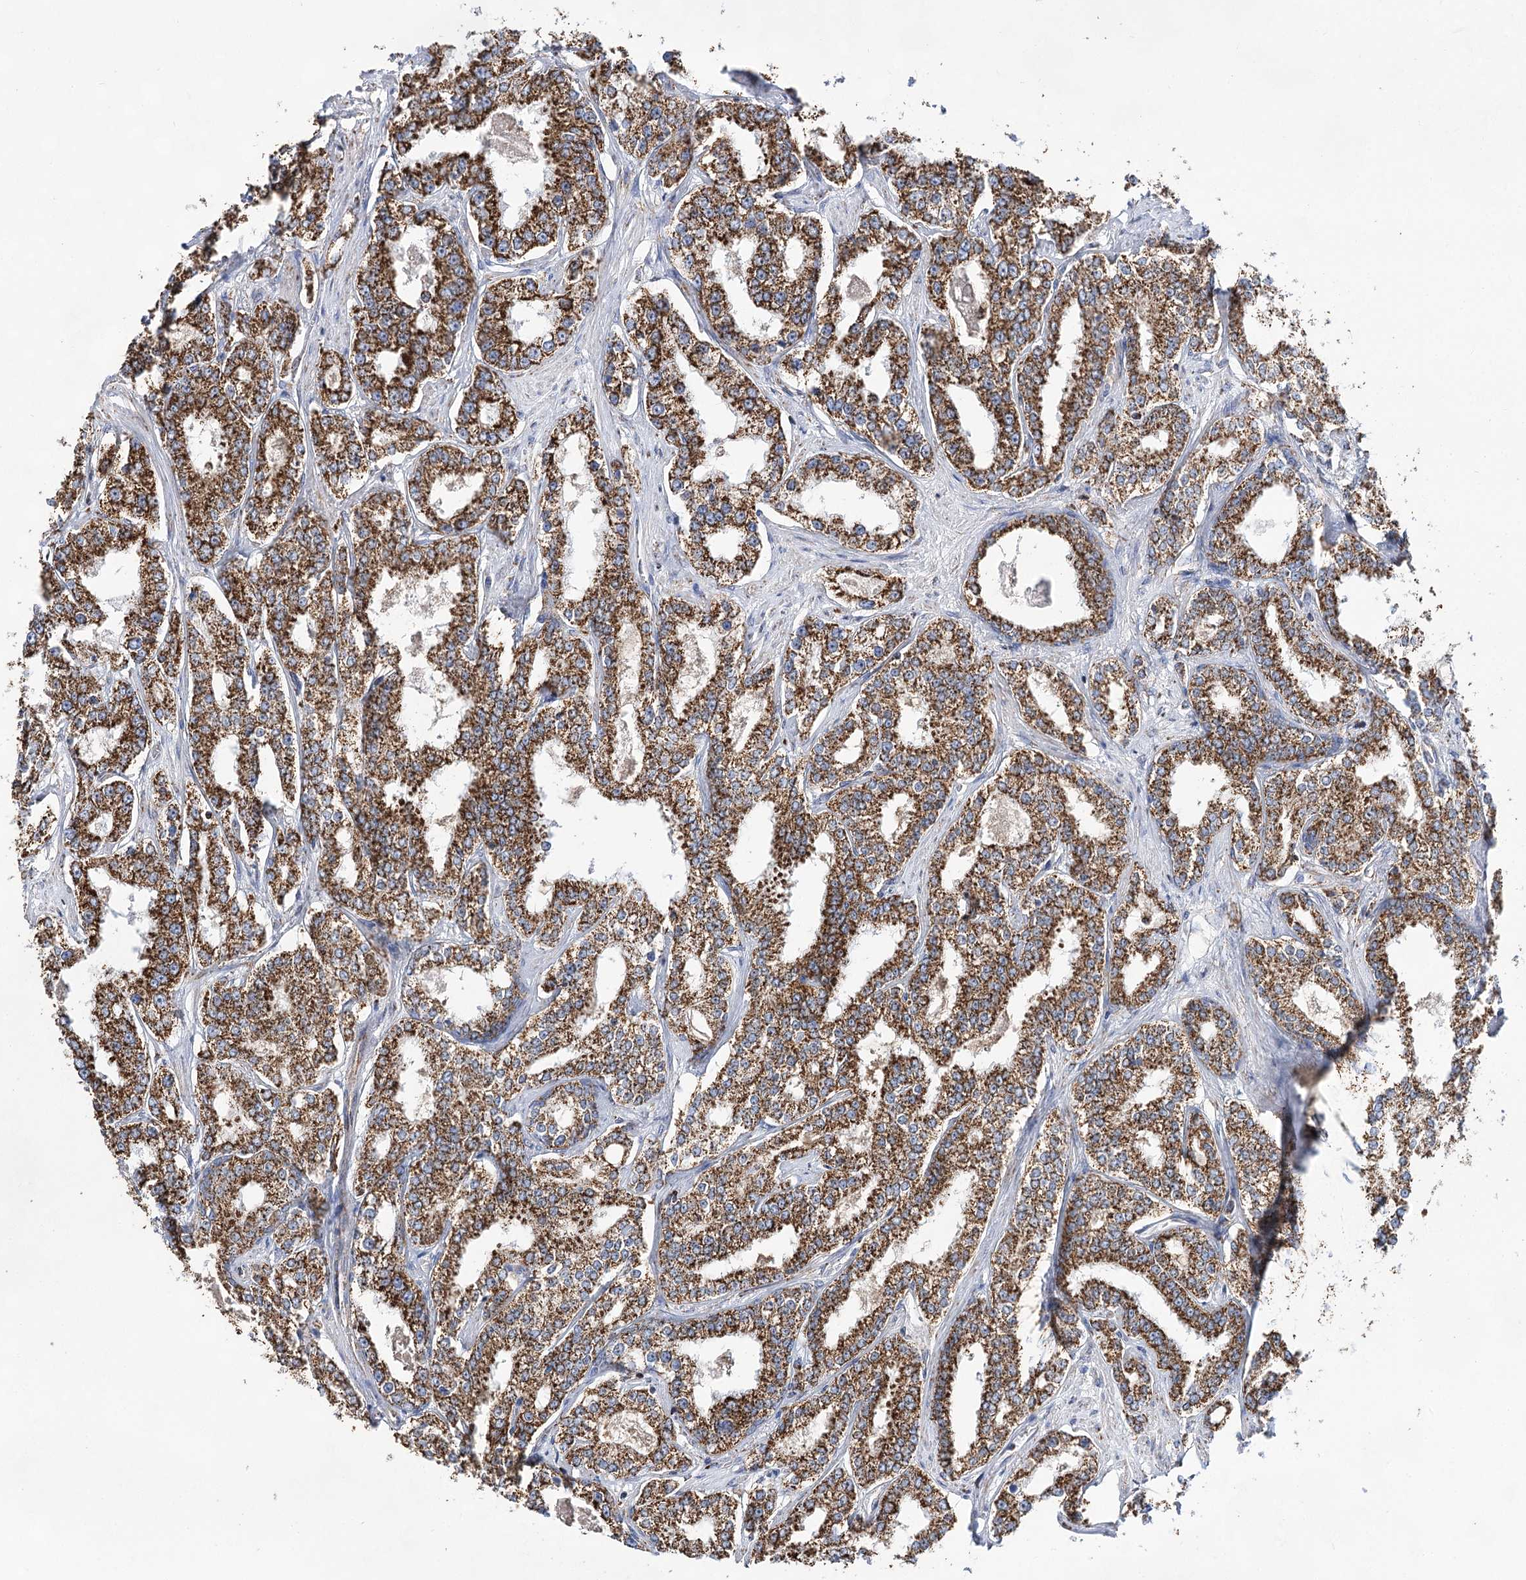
{"staining": {"intensity": "strong", "quantity": ">75%", "location": "cytoplasmic/membranous"}, "tissue": "prostate cancer", "cell_type": "Tumor cells", "image_type": "cancer", "snomed": [{"axis": "morphology", "description": "Normal tissue, NOS"}, {"axis": "morphology", "description": "Adenocarcinoma, High grade"}, {"axis": "topography", "description": "Prostate"}], "caption": "An immunohistochemistry (IHC) micrograph of neoplastic tissue is shown. Protein staining in brown labels strong cytoplasmic/membranous positivity in adenocarcinoma (high-grade) (prostate) within tumor cells. The staining was performed using DAB, with brown indicating positive protein expression. Nuclei are stained blue with hematoxylin.", "gene": "NADK2", "patient": {"sex": "male", "age": 83}}